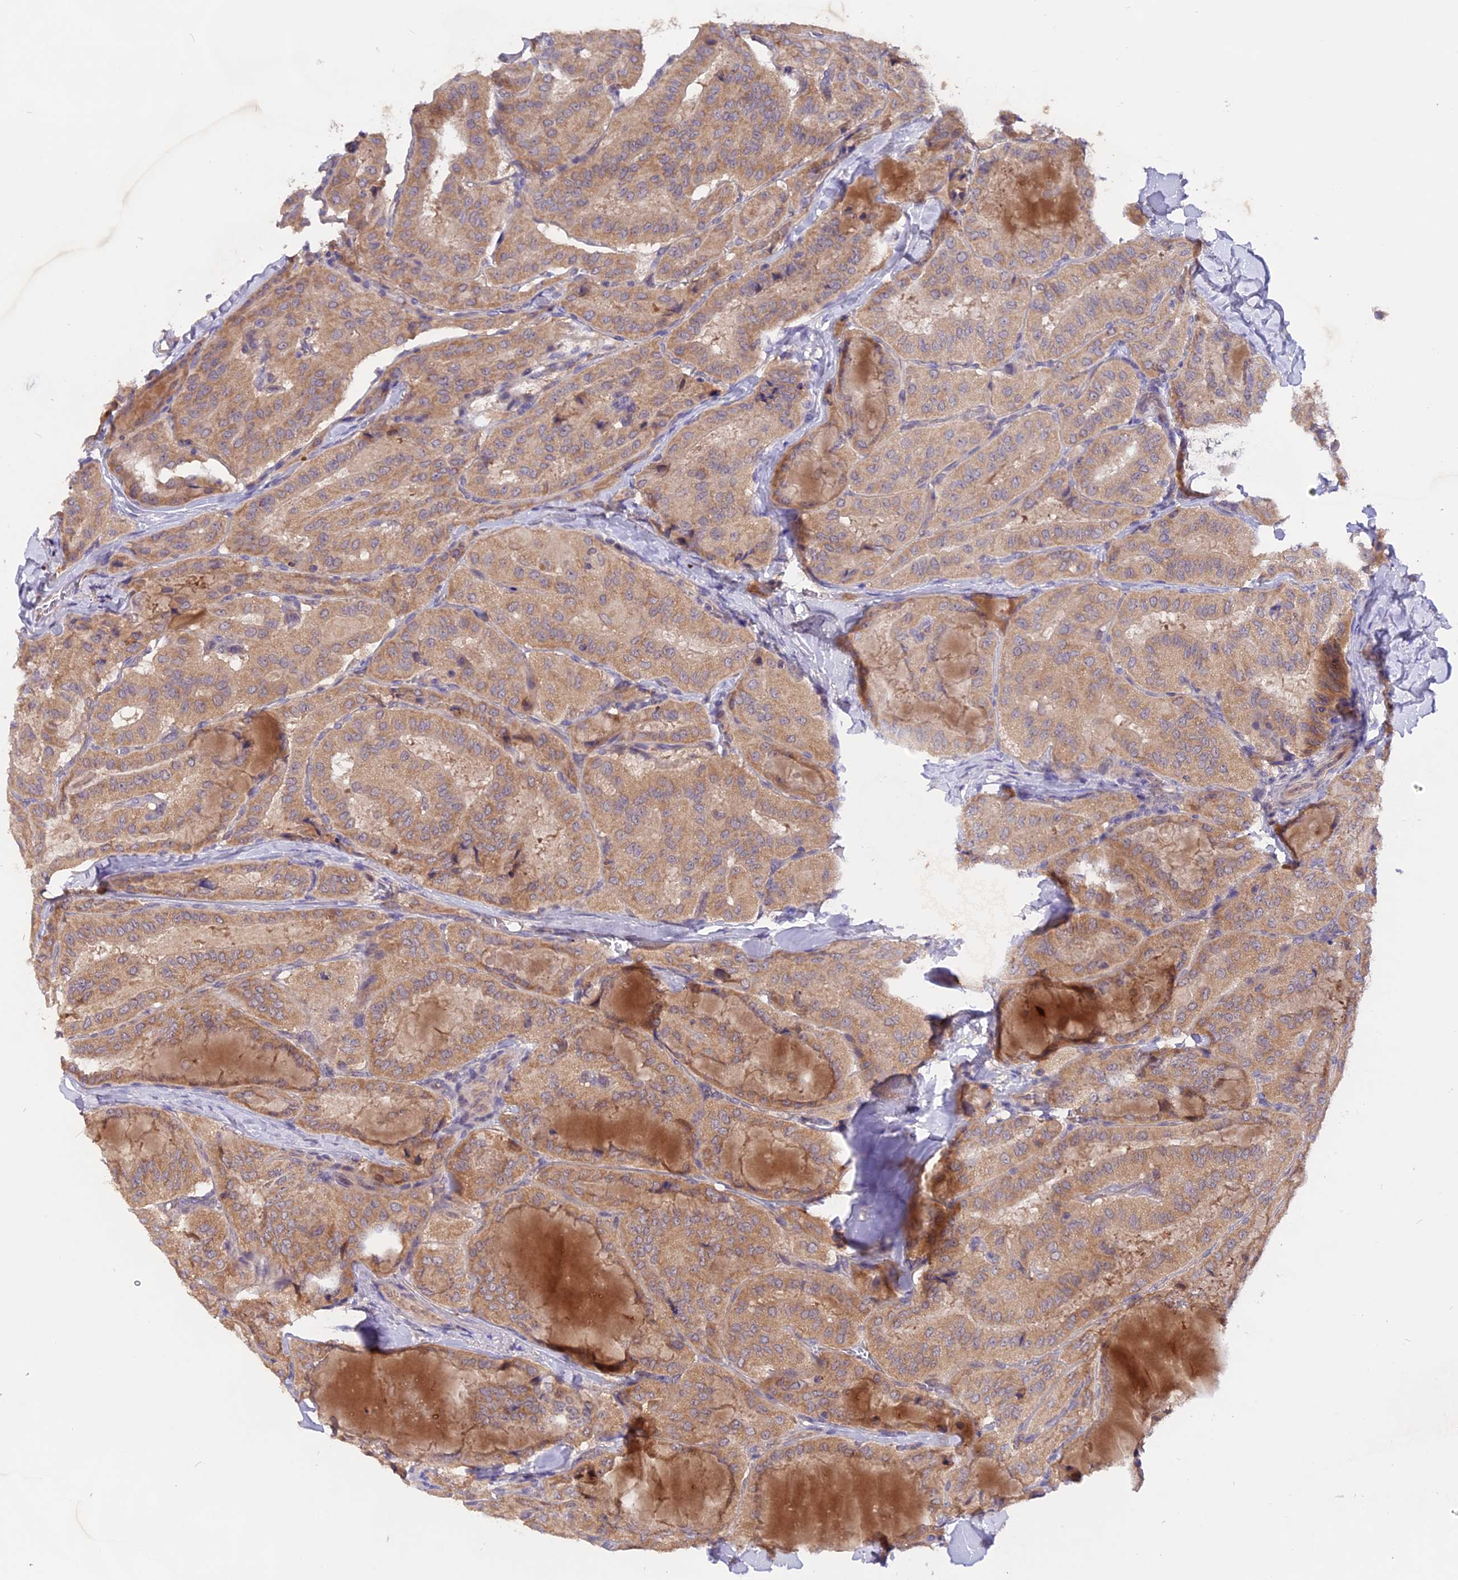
{"staining": {"intensity": "moderate", "quantity": ">75%", "location": "cytoplasmic/membranous"}, "tissue": "thyroid cancer", "cell_type": "Tumor cells", "image_type": "cancer", "snomed": [{"axis": "morphology", "description": "Normal tissue, NOS"}, {"axis": "morphology", "description": "Papillary adenocarcinoma, NOS"}, {"axis": "topography", "description": "Thyroid gland"}], "caption": "This is a micrograph of immunohistochemistry (IHC) staining of papillary adenocarcinoma (thyroid), which shows moderate staining in the cytoplasmic/membranous of tumor cells.", "gene": "MARK4", "patient": {"sex": "female", "age": 59}}